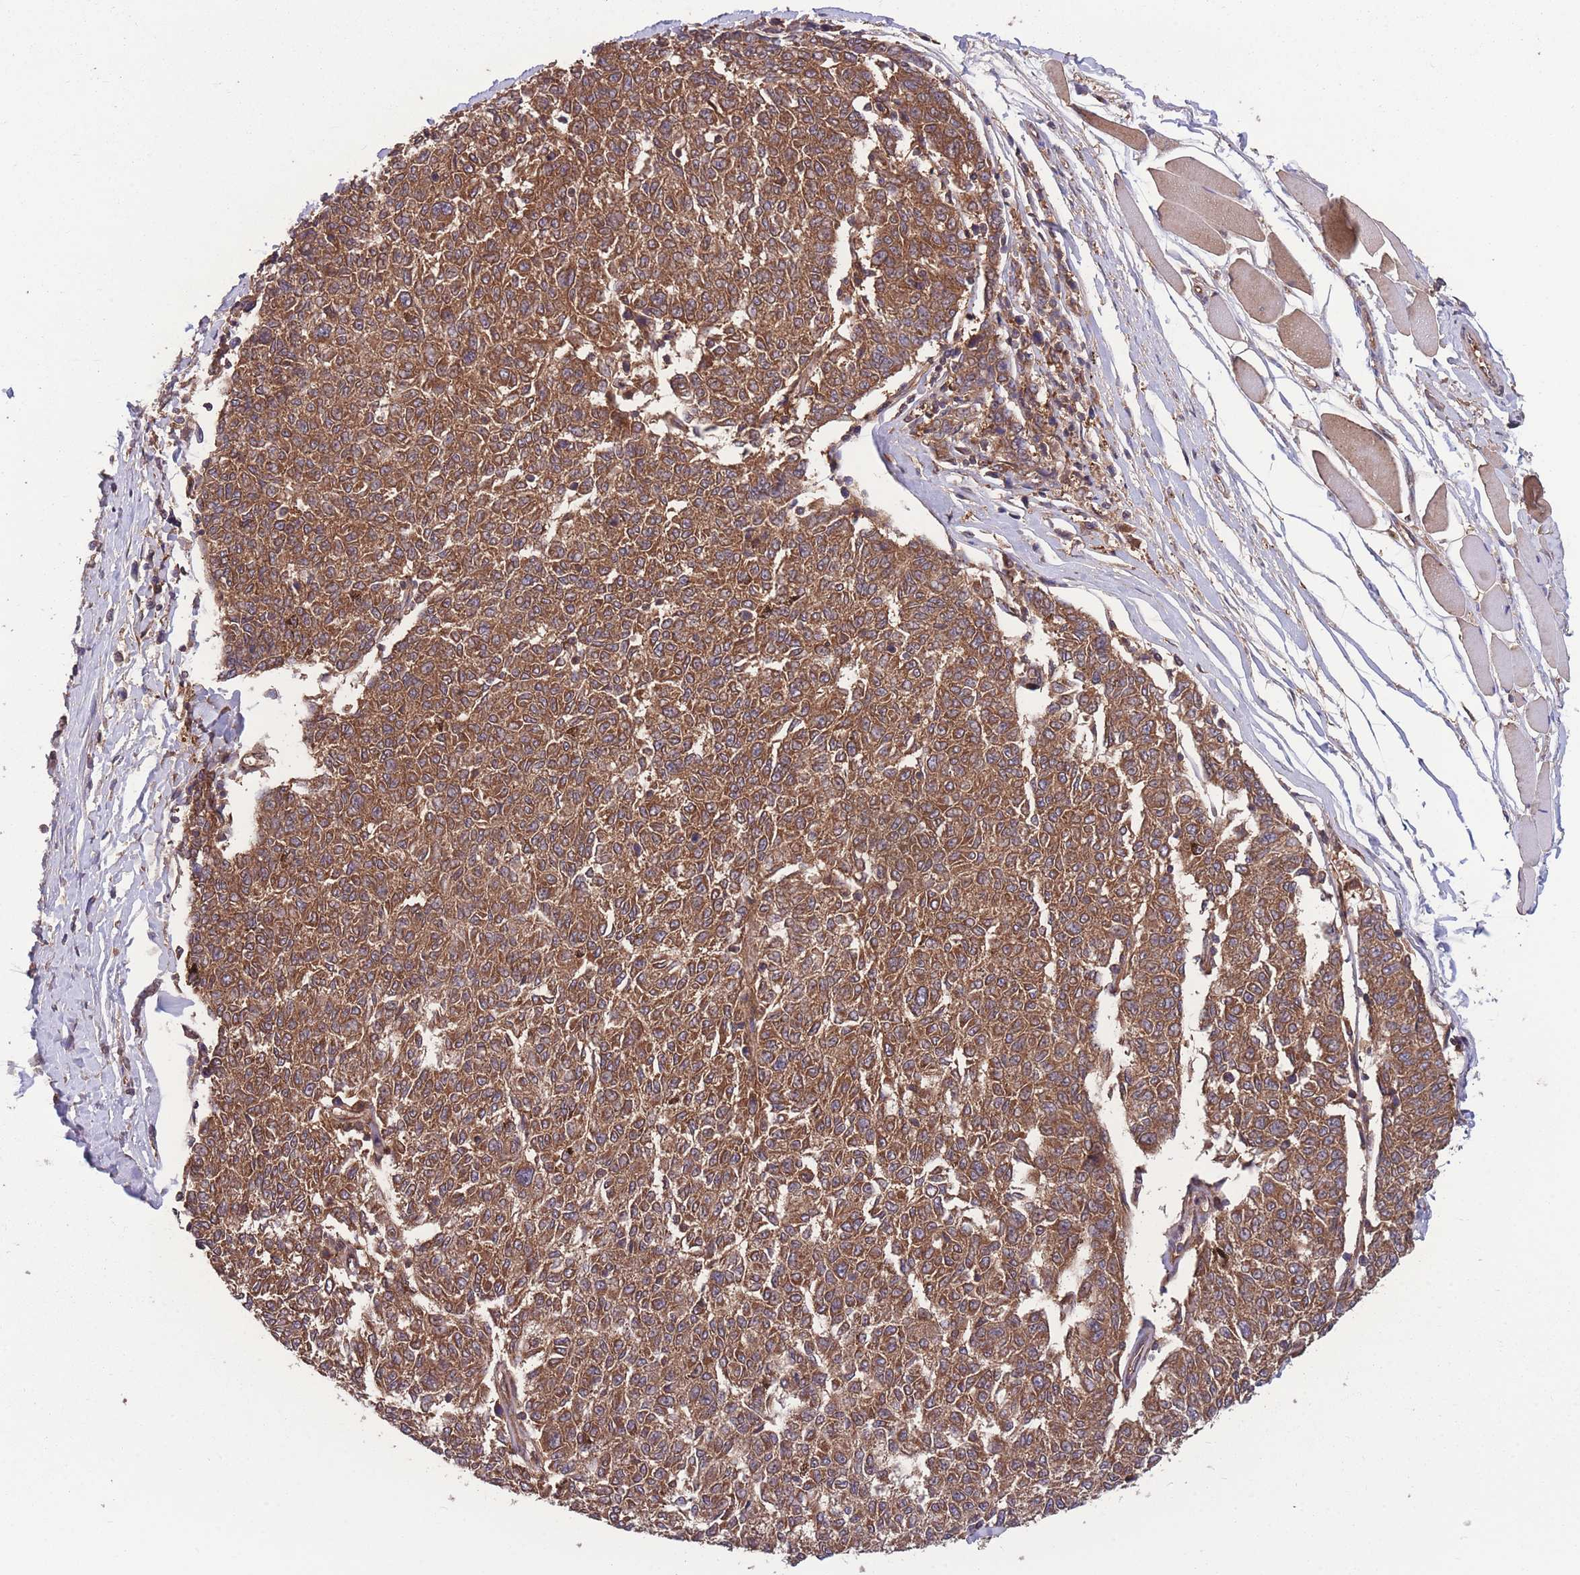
{"staining": {"intensity": "strong", "quantity": ">75%", "location": "cytoplasmic/membranous"}, "tissue": "melanoma", "cell_type": "Tumor cells", "image_type": "cancer", "snomed": [{"axis": "morphology", "description": "Malignant melanoma, NOS"}, {"axis": "topography", "description": "Skin"}], "caption": "Protein analysis of malignant melanoma tissue reveals strong cytoplasmic/membranous staining in approximately >75% of tumor cells. The staining was performed using DAB, with brown indicating positive protein expression. Nuclei are stained blue with hematoxylin.", "gene": "ZPR1", "patient": {"sex": "female", "age": 72}}